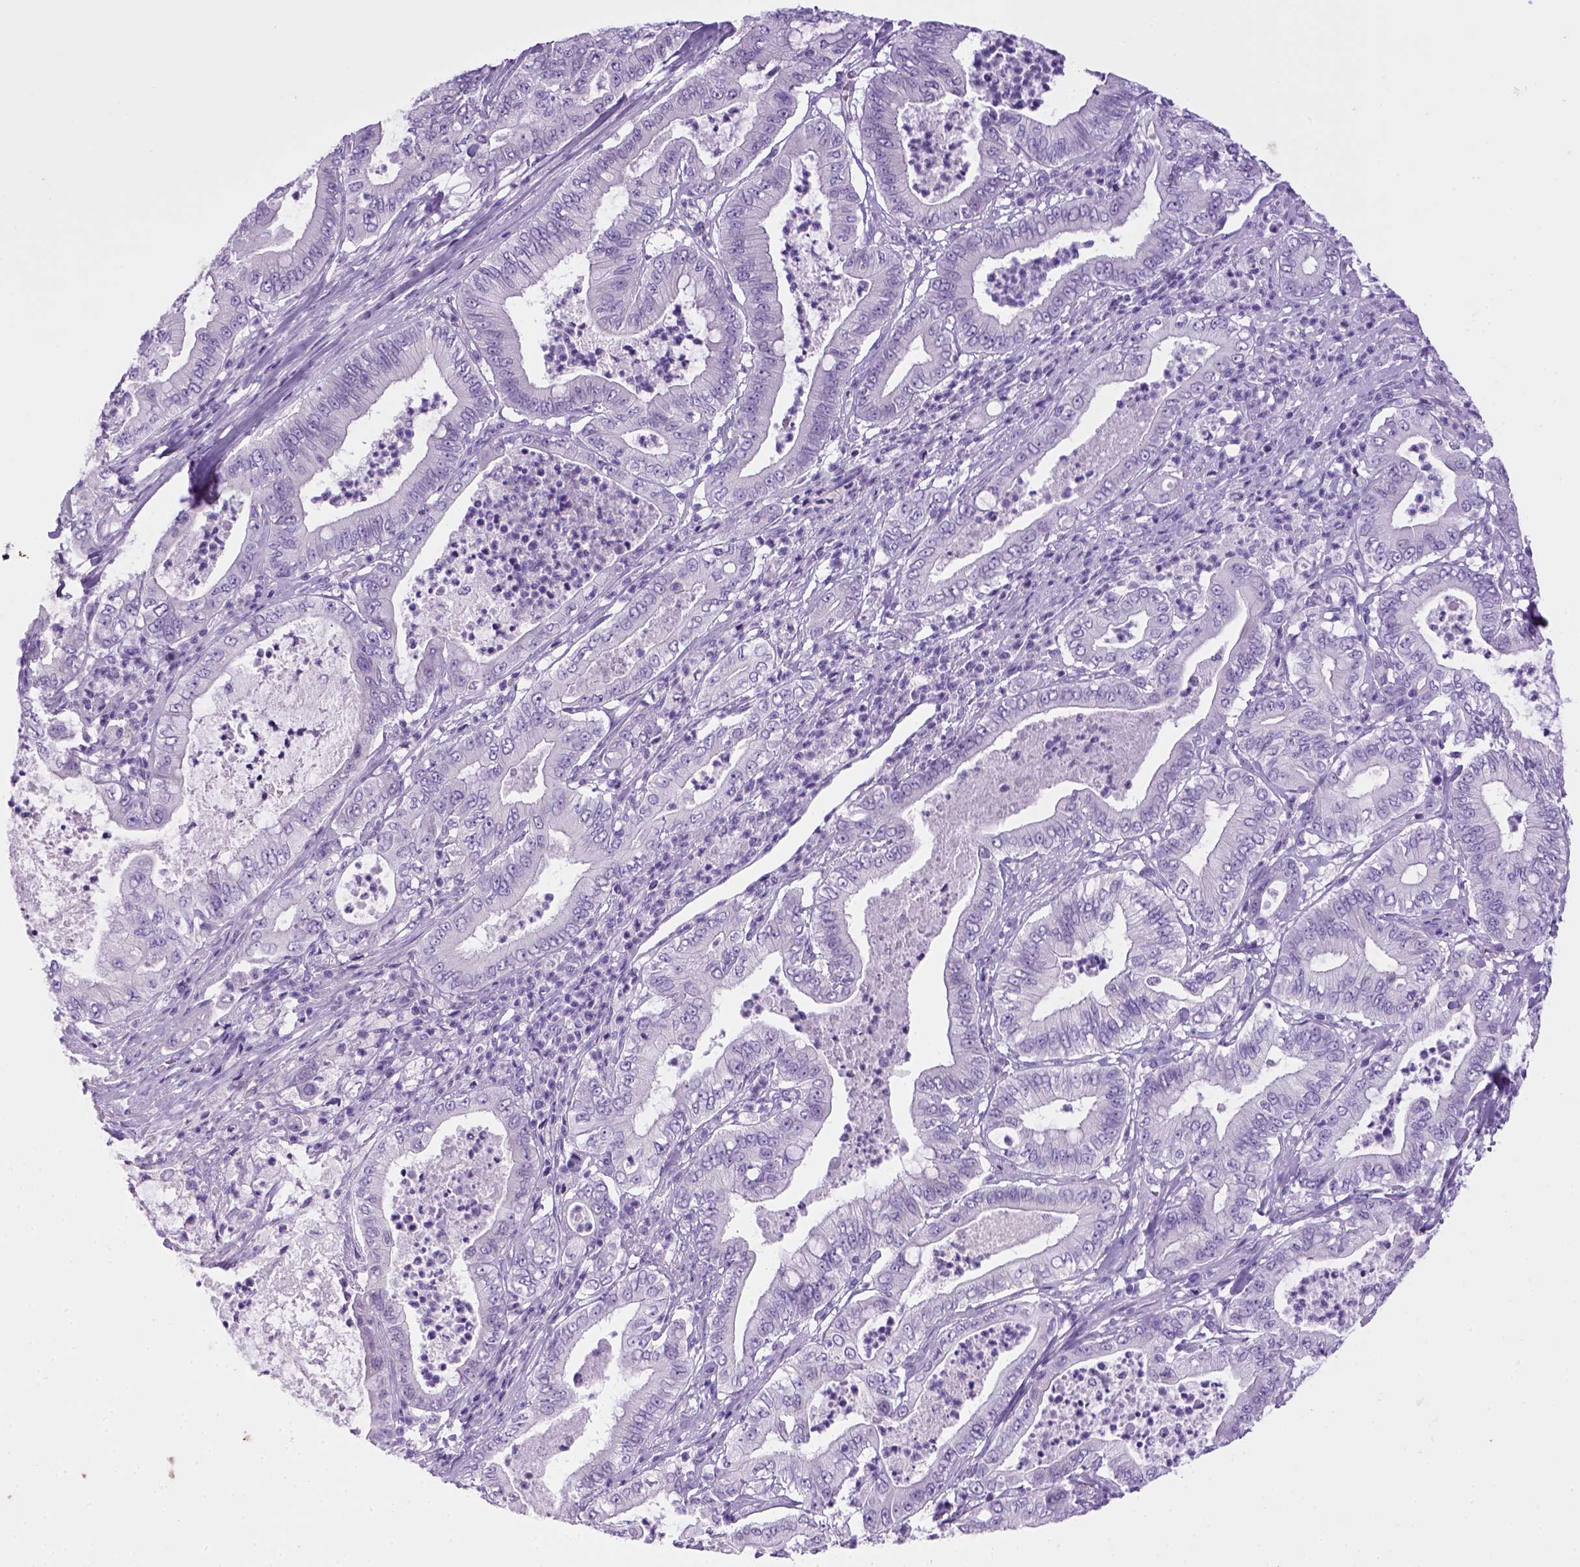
{"staining": {"intensity": "negative", "quantity": "none", "location": "none"}, "tissue": "pancreatic cancer", "cell_type": "Tumor cells", "image_type": "cancer", "snomed": [{"axis": "morphology", "description": "Adenocarcinoma, NOS"}, {"axis": "topography", "description": "Pancreas"}], "caption": "Tumor cells are negative for protein expression in human adenocarcinoma (pancreatic).", "gene": "SGCG", "patient": {"sex": "male", "age": 71}}